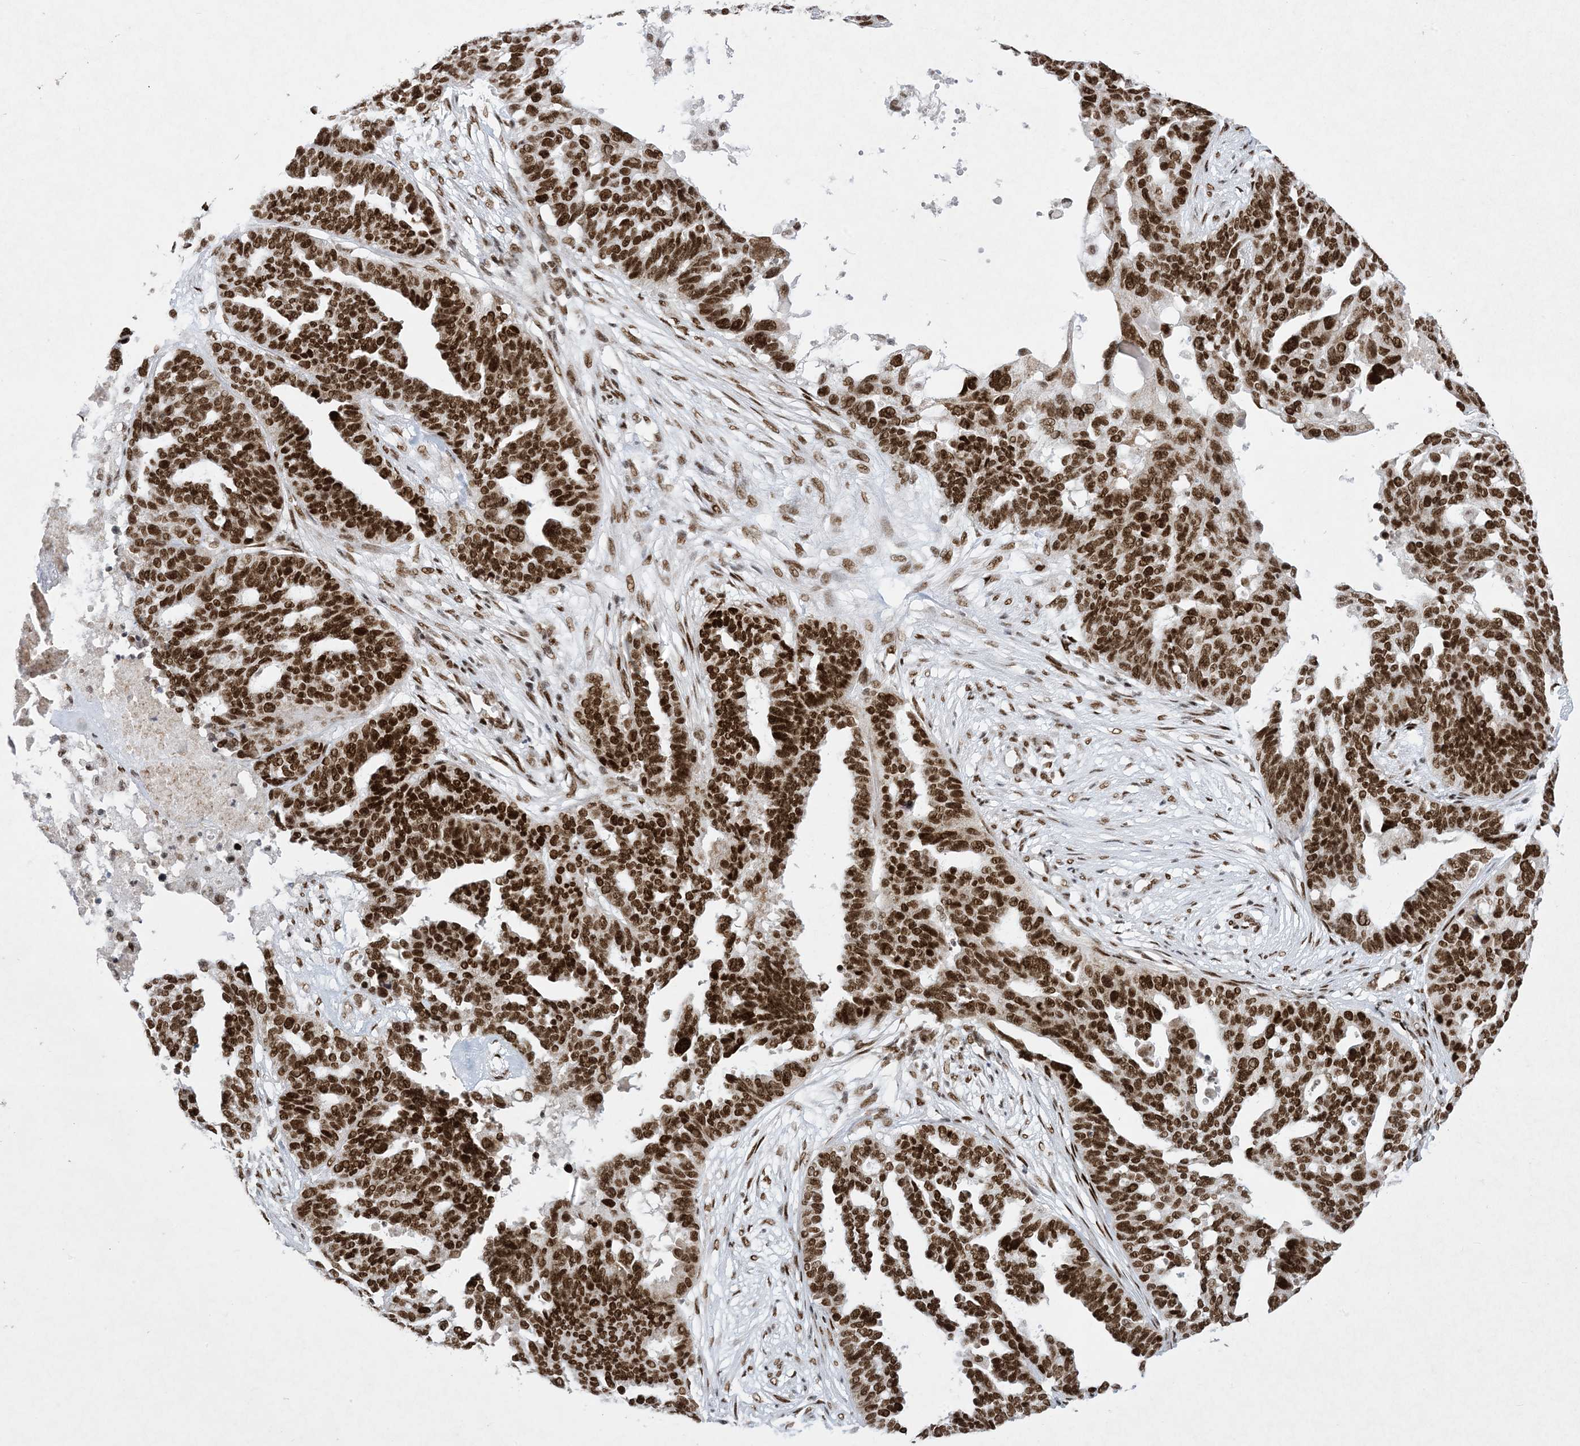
{"staining": {"intensity": "strong", "quantity": ">75%", "location": "nuclear"}, "tissue": "ovarian cancer", "cell_type": "Tumor cells", "image_type": "cancer", "snomed": [{"axis": "morphology", "description": "Cystadenocarcinoma, serous, NOS"}, {"axis": "topography", "description": "Ovary"}], "caption": "An immunohistochemistry (IHC) histopathology image of tumor tissue is shown. Protein staining in brown labels strong nuclear positivity in ovarian serous cystadenocarcinoma within tumor cells. (Stains: DAB (3,3'-diaminobenzidine) in brown, nuclei in blue, Microscopy: brightfield microscopy at high magnification).", "gene": "PKNOX2", "patient": {"sex": "female", "age": 59}}